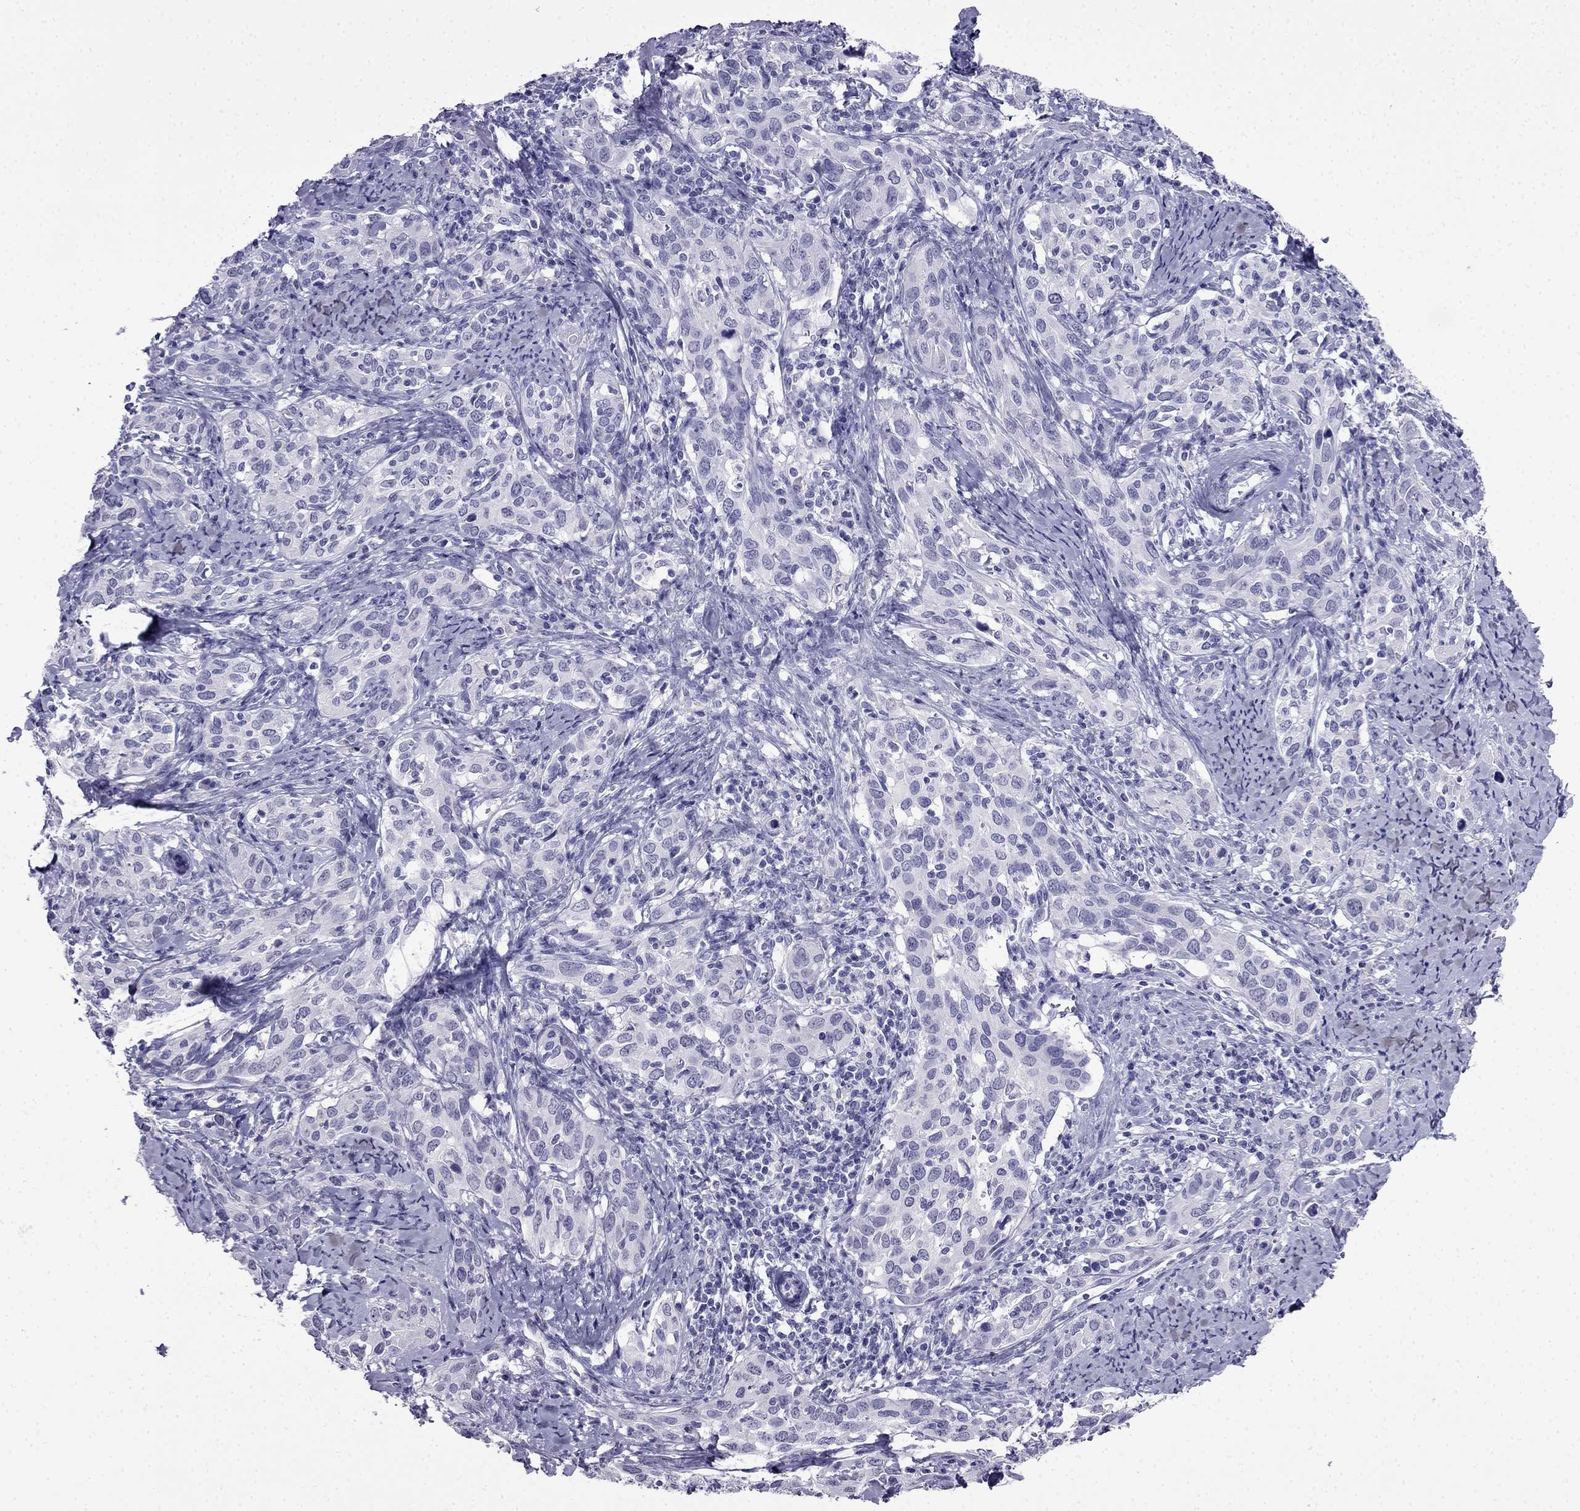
{"staining": {"intensity": "negative", "quantity": "none", "location": "none"}, "tissue": "cervical cancer", "cell_type": "Tumor cells", "image_type": "cancer", "snomed": [{"axis": "morphology", "description": "Squamous cell carcinoma, NOS"}, {"axis": "topography", "description": "Cervix"}], "caption": "Cervical squamous cell carcinoma was stained to show a protein in brown. There is no significant expression in tumor cells. Nuclei are stained in blue.", "gene": "CDHR4", "patient": {"sex": "female", "age": 51}}